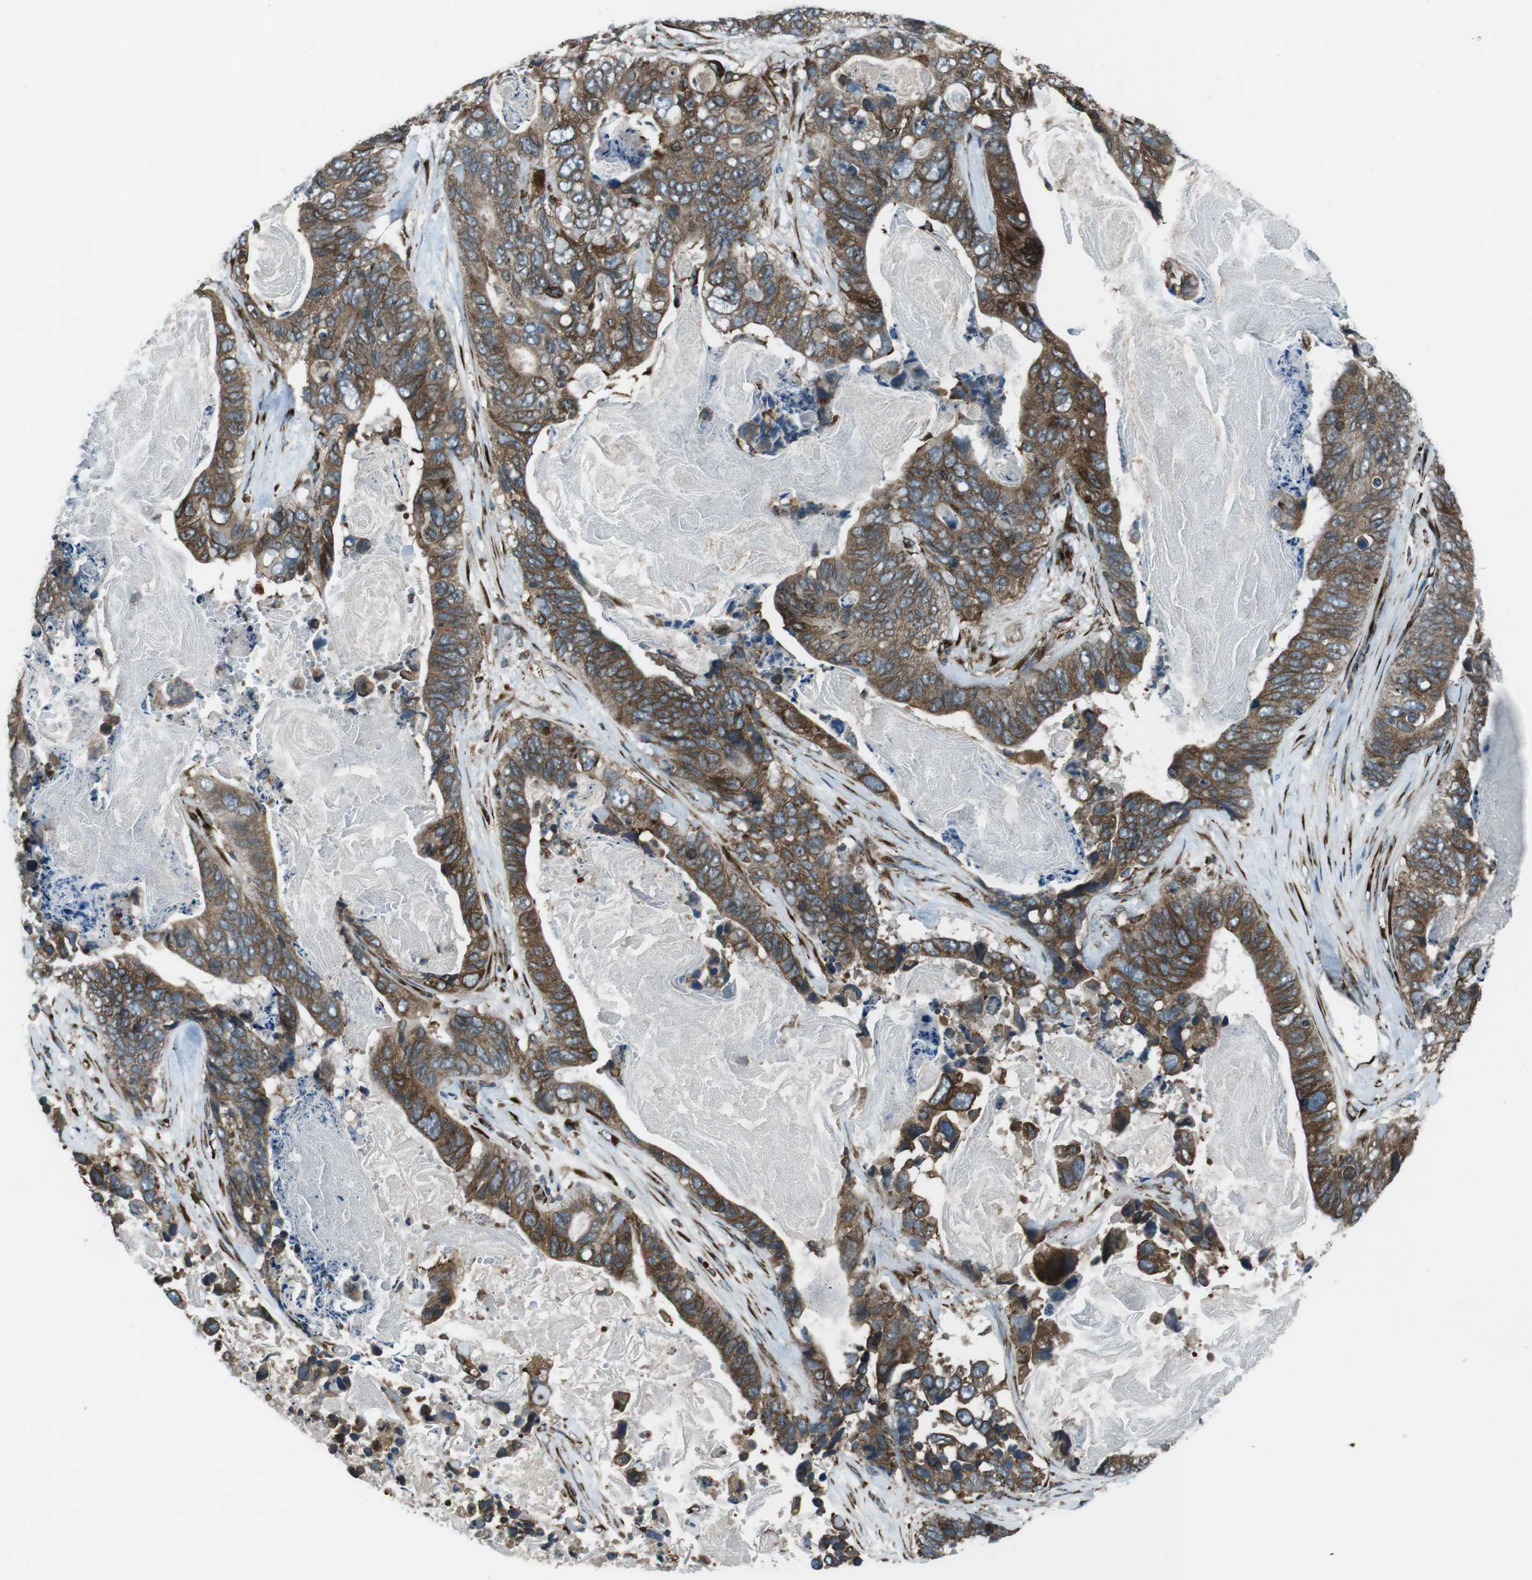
{"staining": {"intensity": "moderate", "quantity": ">75%", "location": "cytoplasmic/membranous"}, "tissue": "stomach cancer", "cell_type": "Tumor cells", "image_type": "cancer", "snomed": [{"axis": "morphology", "description": "Adenocarcinoma, NOS"}, {"axis": "topography", "description": "Stomach"}], "caption": "The histopathology image shows immunohistochemical staining of stomach adenocarcinoma. There is moderate cytoplasmic/membranous staining is appreciated in about >75% of tumor cells.", "gene": "KTN1", "patient": {"sex": "female", "age": 89}}